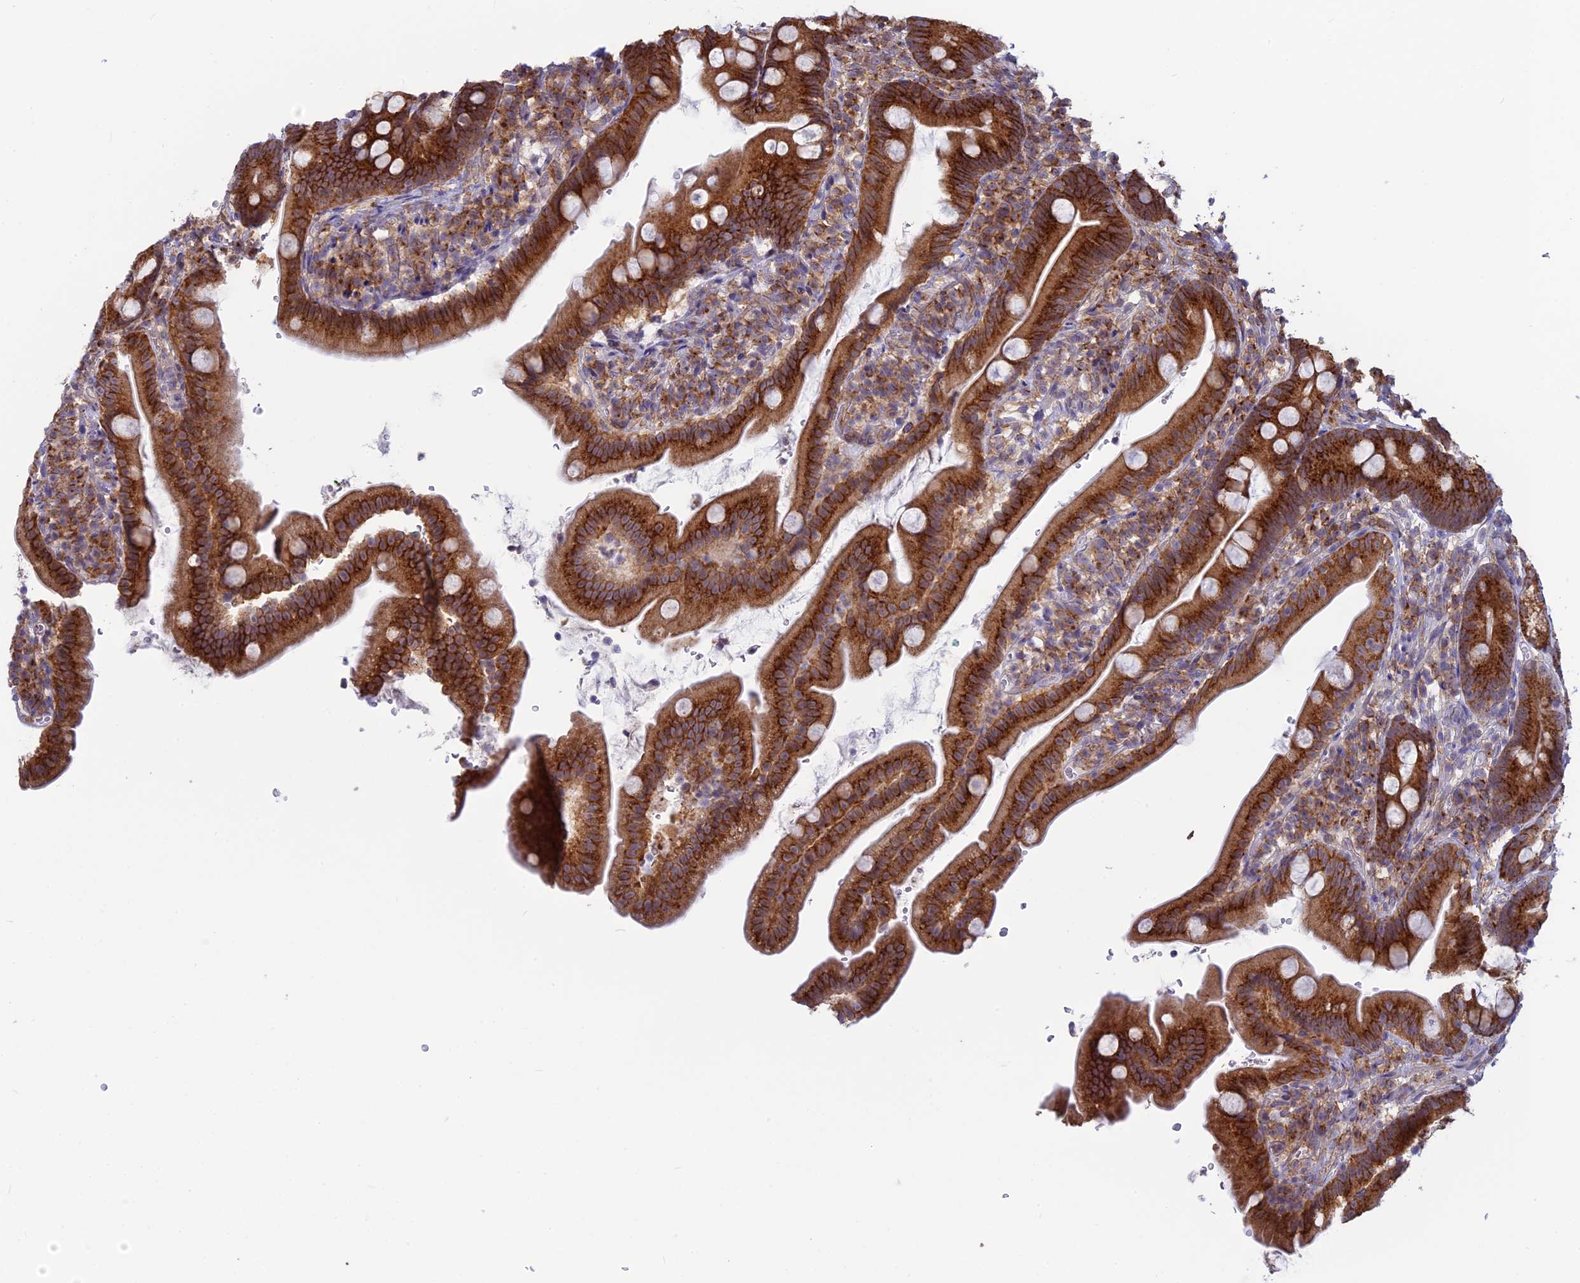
{"staining": {"intensity": "strong", "quantity": ">75%", "location": "cytoplasmic/membranous"}, "tissue": "duodenum", "cell_type": "Glandular cells", "image_type": "normal", "snomed": [{"axis": "morphology", "description": "Normal tissue, NOS"}, {"axis": "topography", "description": "Duodenum"}], "caption": "DAB (3,3'-diaminobenzidine) immunohistochemical staining of normal human duodenum exhibits strong cytoplasmic/membranous protein staining in about >75% of glandular cells.", "gene": "CLINT1", "patient": {"sex": "female", "age": 67}}